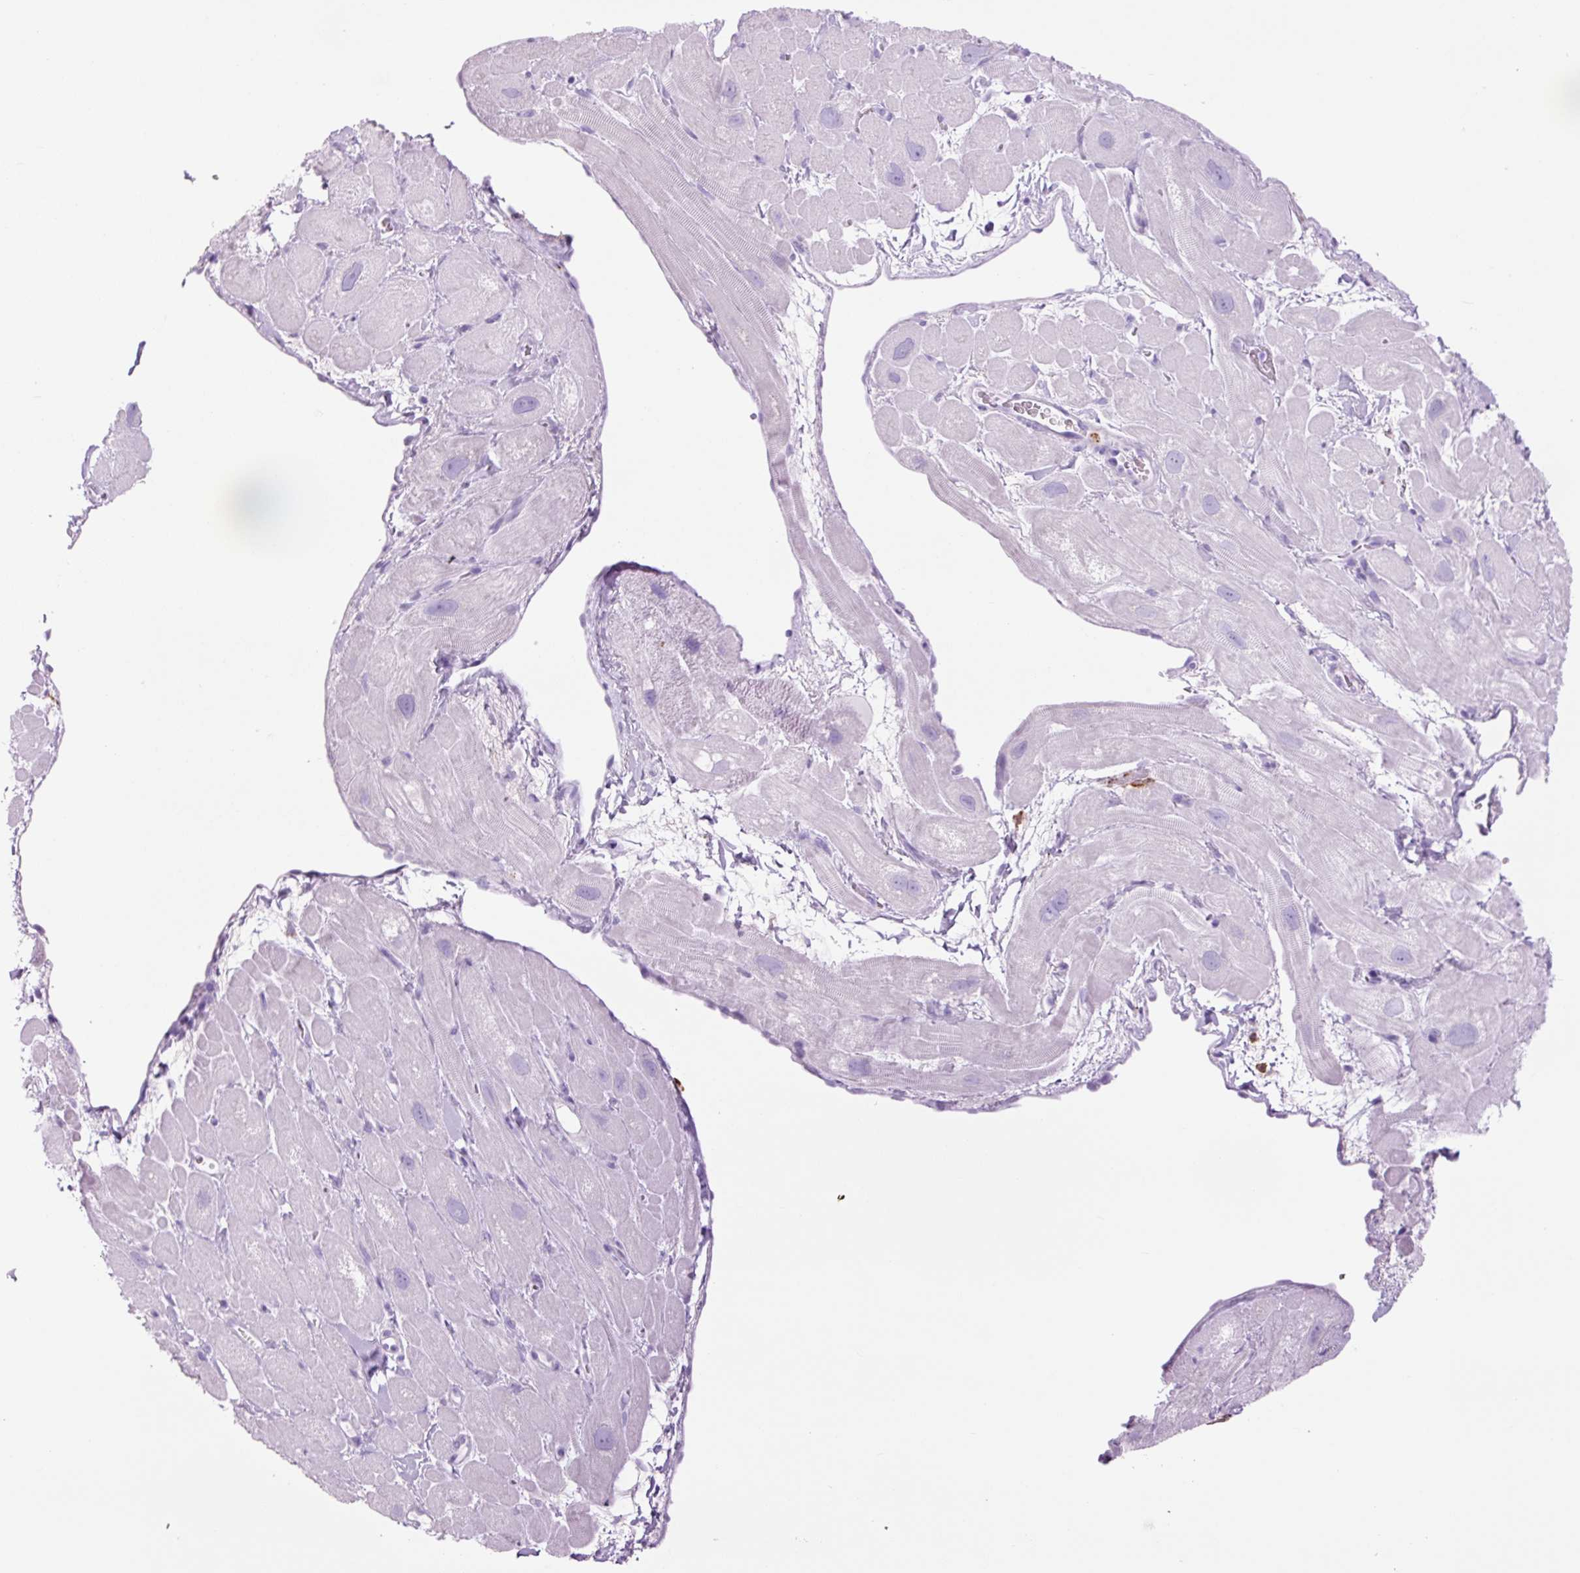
{"staining": {"intensity": "negative", "quantity": "none", "location": "none"}, "tissue": "heart muscle", "cell_type": "Cardiomyocytes", "image_type": "normal", "snomed": [{"axis": "morphology", "description": "Normal tissue, NOS"}, {"axis": "topography", "description": "Heart"}], "caption": "Immunohistochemistry image of normal heart muscle: human heart muscle stained with DAB (3,3'-diaminobenzidine) exhibits no significant protein expression in cardiomyocytes. (Immunohistochemistry, brightfield microscopy, high magnification).", "gene": "LYZ", "patient": {"sex": "male", "age": 49}}